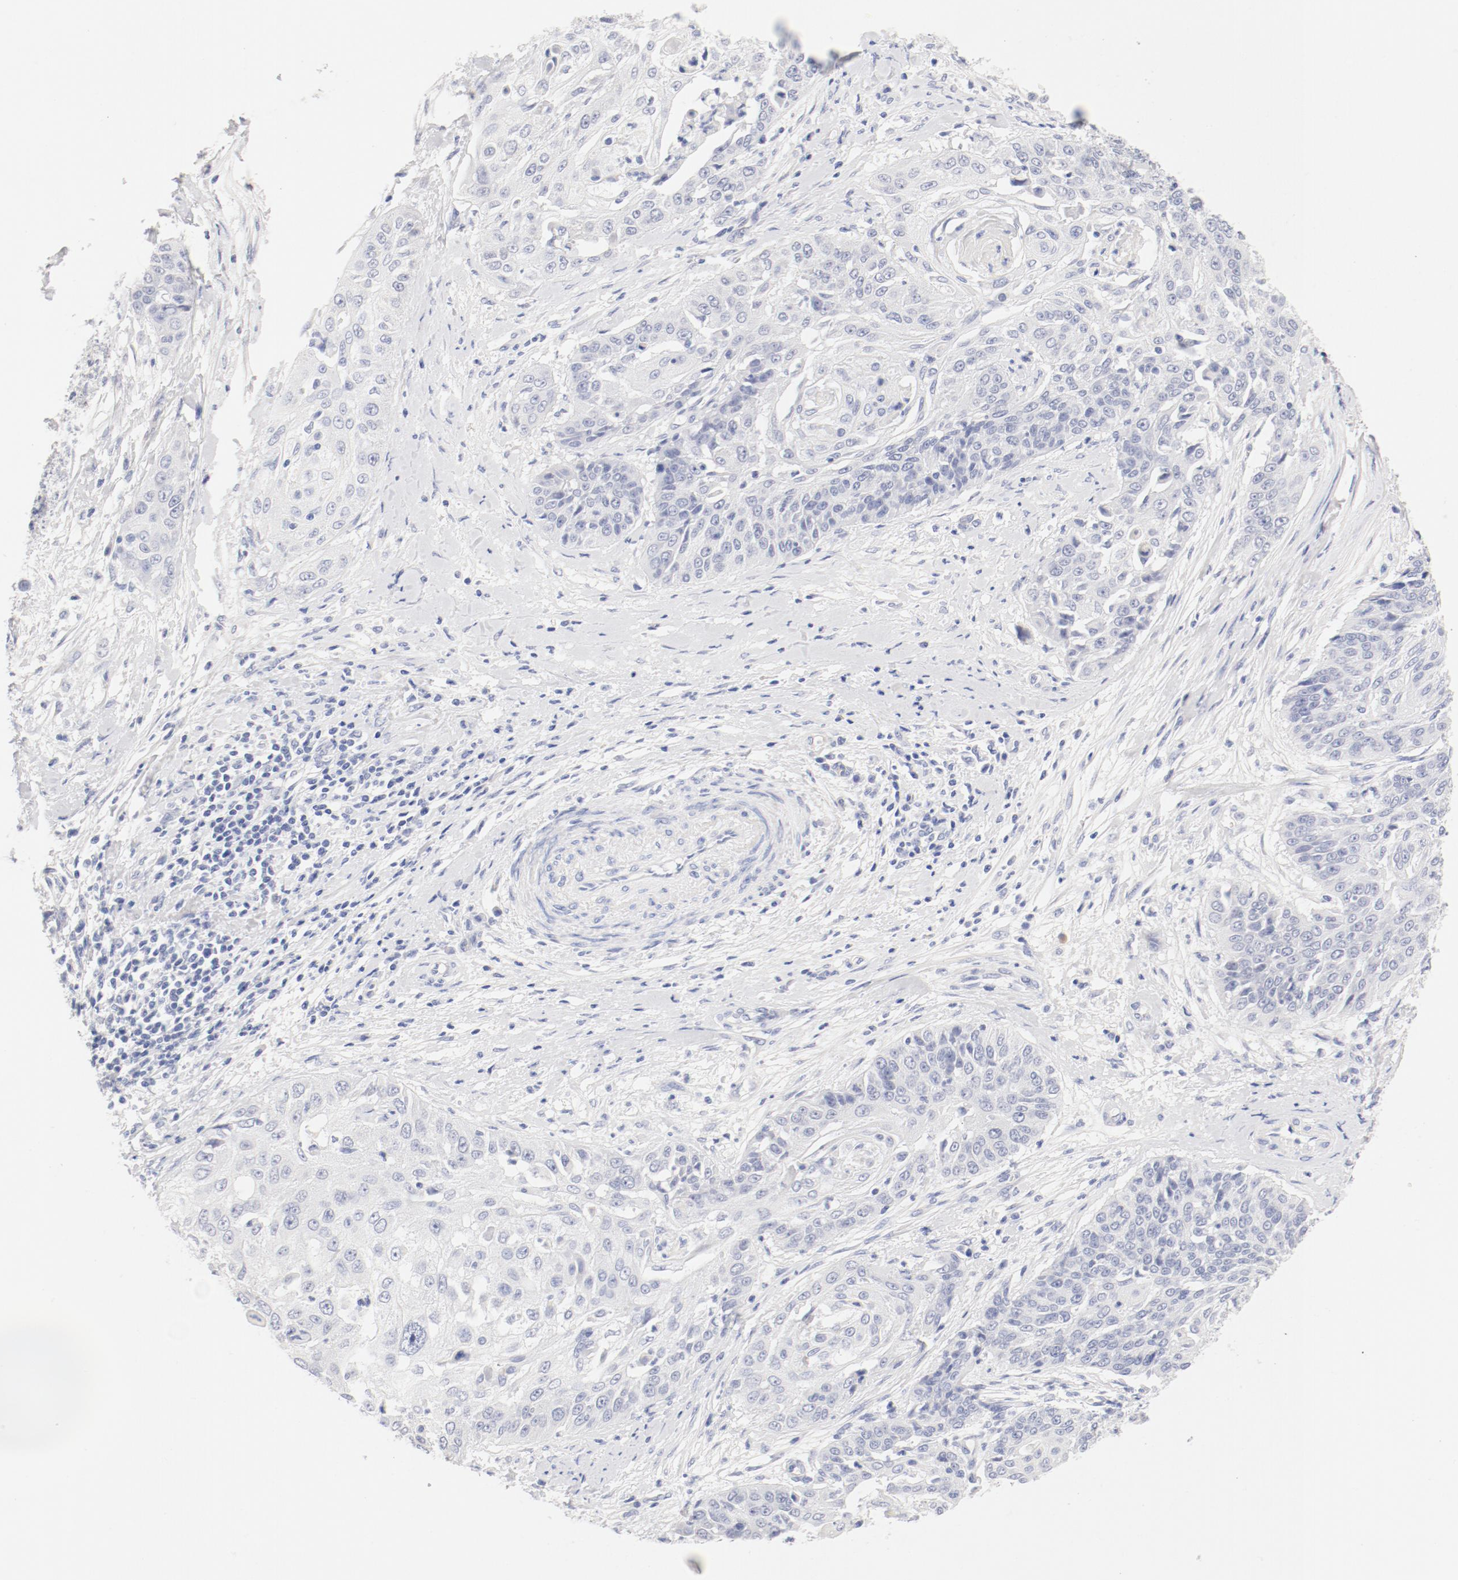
{"staining": {"intensity": "negative", "quantity": "none", "location": "none"}, "tissue": "cervical cancer", "cell_type": "Tumor cells", "image_type": "cancer", "snomed": [{"axis": "morphology", "description": "Squamous cell carcinoma, NOS"}, {"axis": "topography", "description": "Cervix"}], "caption": "High magnification brightfield microscopy of cervical cancer (squamous cell carcinoma) stained with DAB (3,3'-diaminobenzidine) (brown) and counterstained with hematoxylin (blue): tumor cells show no significant positivity. The staining was performed using DAB (3,3'-diaminobenzidine) to visualize the protein expression in brown, while the nuclei were stained in blue with hematoxylin (Magnification: 20x).", "gene": "HOMER1", "patient": {"sex": "female", "age": 64}}